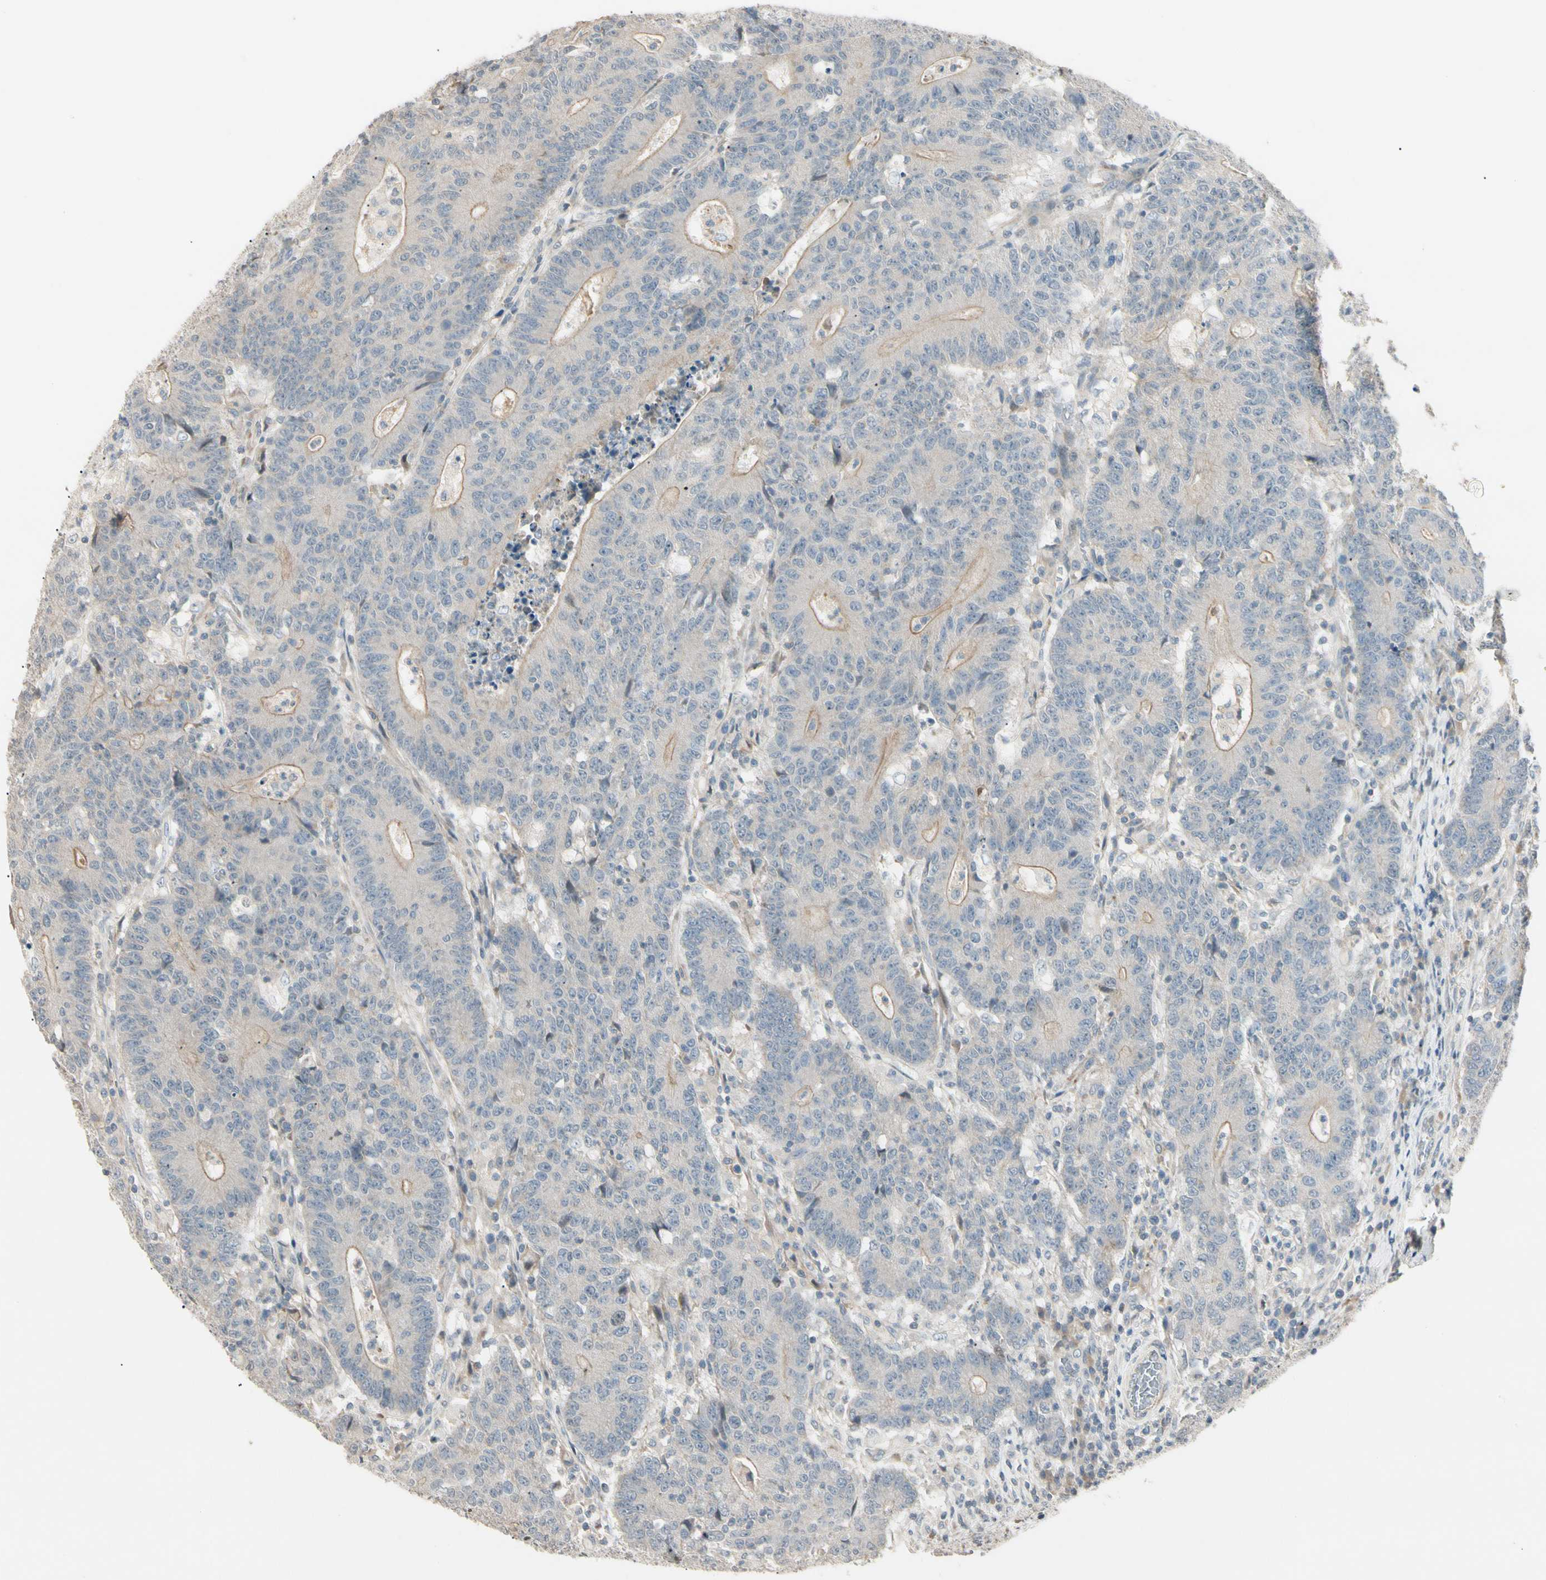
{"staining": {"intensity": "weak", "quantity": "<25%", "location": "cytoplasmic/membranous"}, "tissue": "colorectal cancer", "cell_type": "Tumor cells", "image_type": "cancer", "snomed": [{"axis": "morphology", "description": "Normal tissue, NOS"}, {"axis": "morphology", "description": "Adenocarcinoma, NOS"}, {"axis": "topography", "description": "Colon"}], "caption": "Tumor cells are negative for brown protein staining in colorectal cancer.", "gene": "P3H2", "patient": {"sex": "female", "age": 75}}